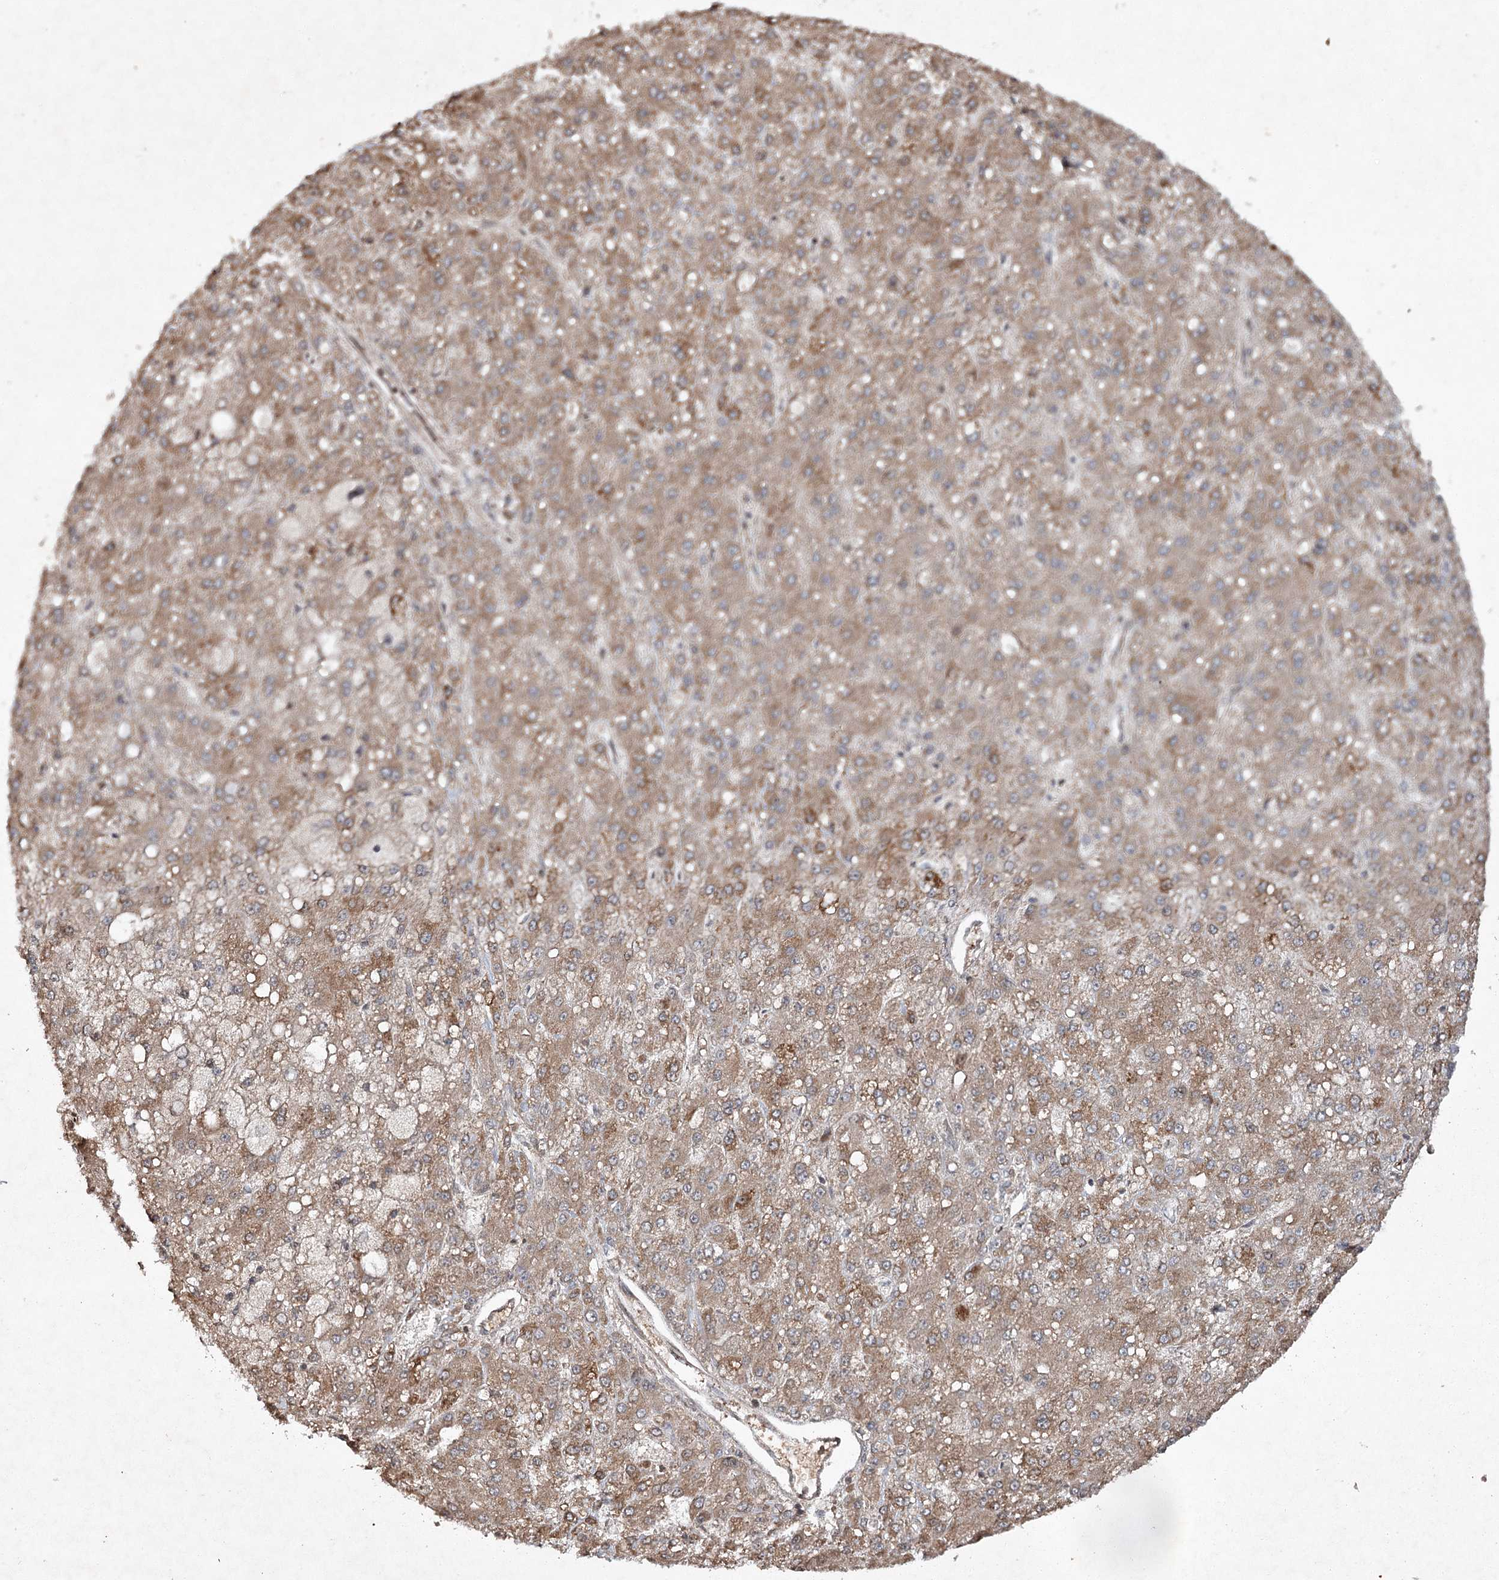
{"staining": {"intensity": "moderate", "quantity": "25%-75%", "location": "cytoplasmic/membranous"}, "tissue": "liver cancer", "cell_type": "Tumor cells", "image_type": "cancer", "snomed": [{"axis": "morphology", "description": "Carcinoma, Hepatocellular, NOS"}, {"axis": "topography", "description": "Liver"}], "caption": "Human liver hepatocellular carcinoma stained with a brown dye shows moderate cytoplasmic/membranous positive expression in approximately 25%-75% of tumor cells.", "gene": "CYP2B6", "patient": {"sex": "male", "age": 67}}